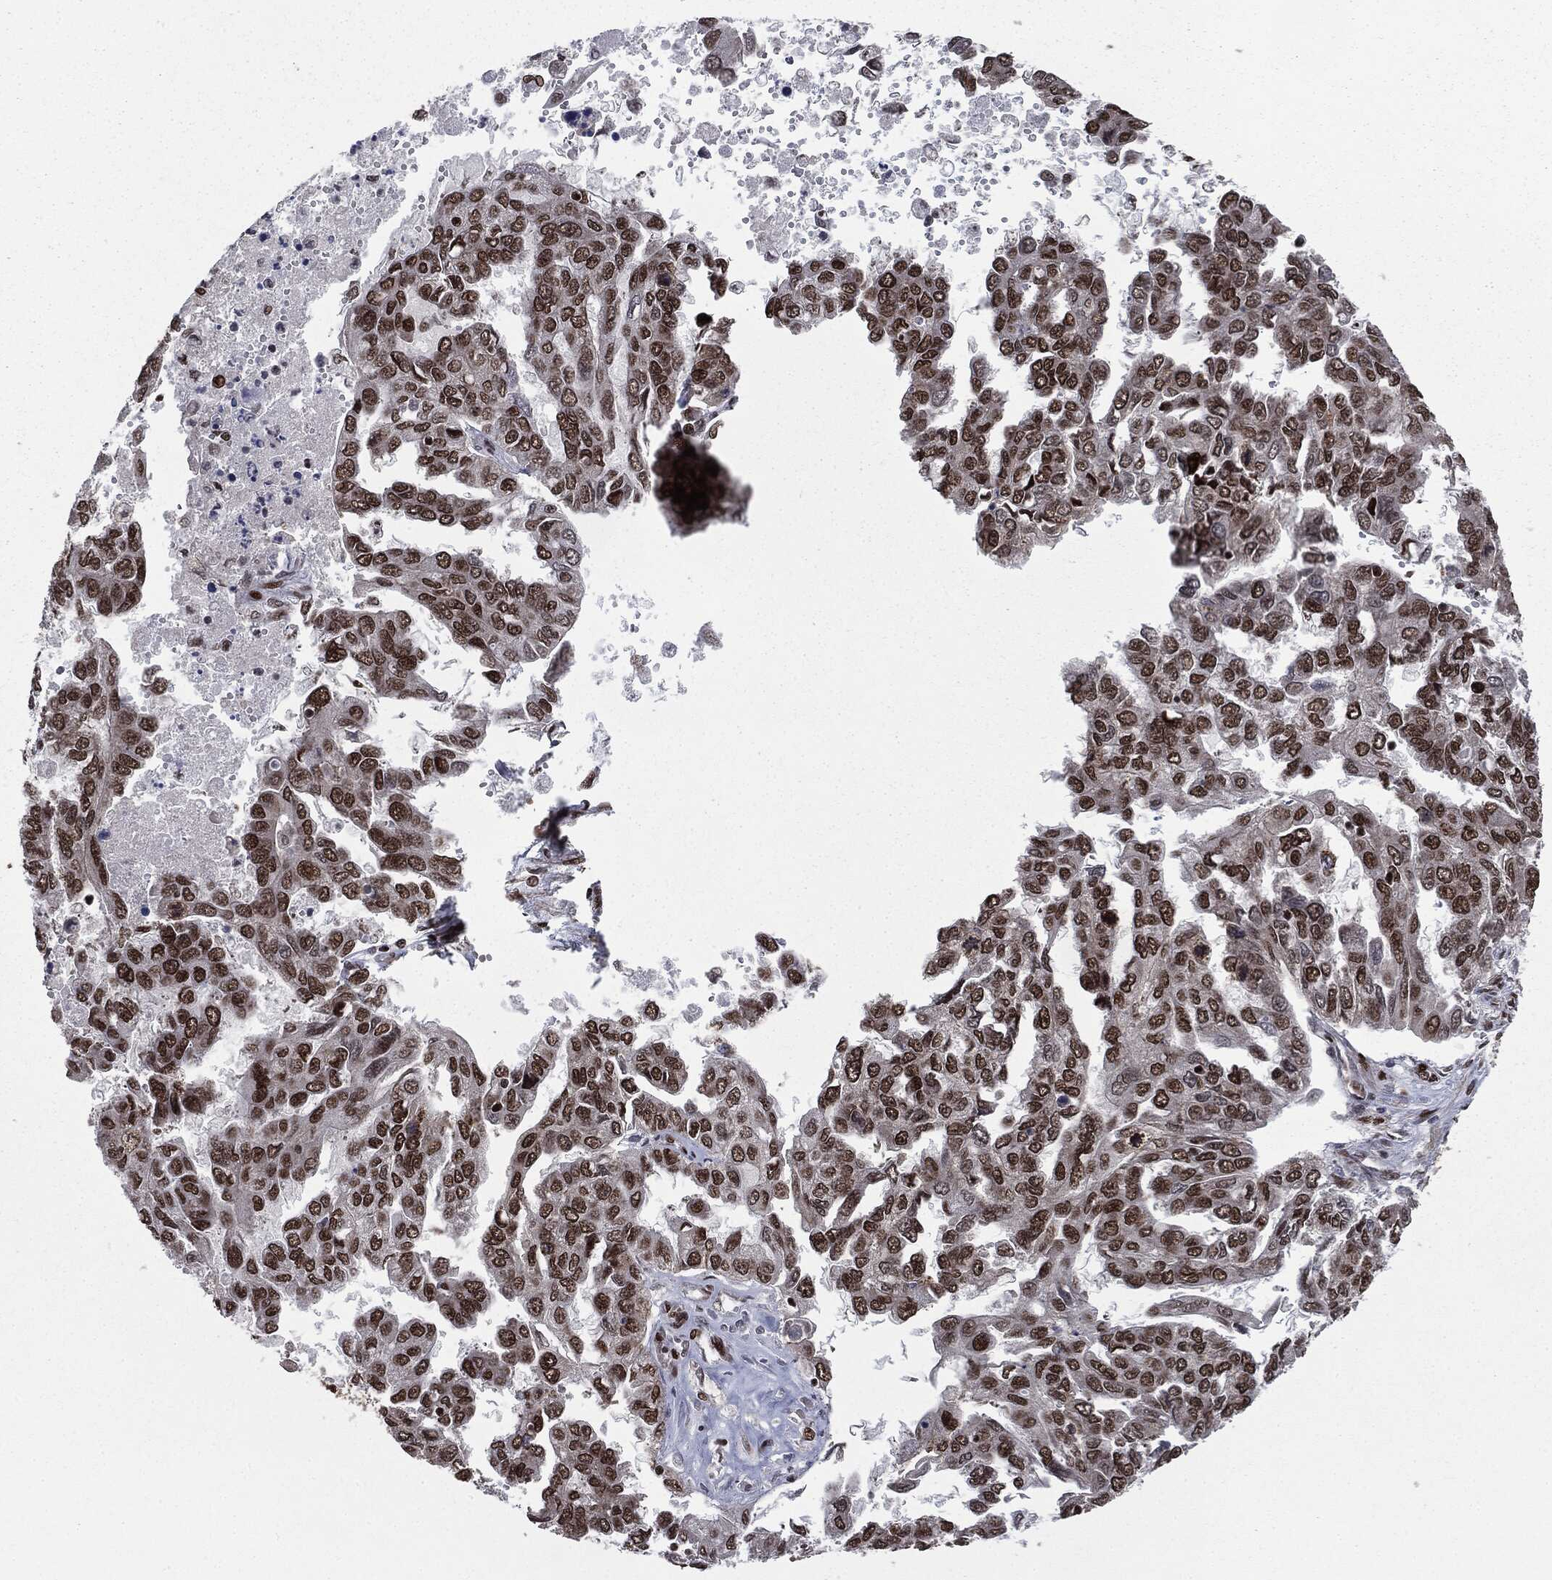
{"staining": {"intensity": "strong", "quantity": ">75%", "location": "nuclear"}, "tissue": "ovarian cancer", "cell_type": "Tumor cells", "image_type": "cancer", "snomed": [{"axis": "morphology", "description": "Cystadenocarcinoma, serous, NOS"}, {"axis": "topography", "description": "Ovary"}], "caption": "This is an image of immunohistochemistry (IHC) staining of ovarian serous cystadenocarcinoma, which shows strong positivity in the nuclear of tumor cells.", "gene": "DVL2", "patient": {"sex": "female", "age": 53}}